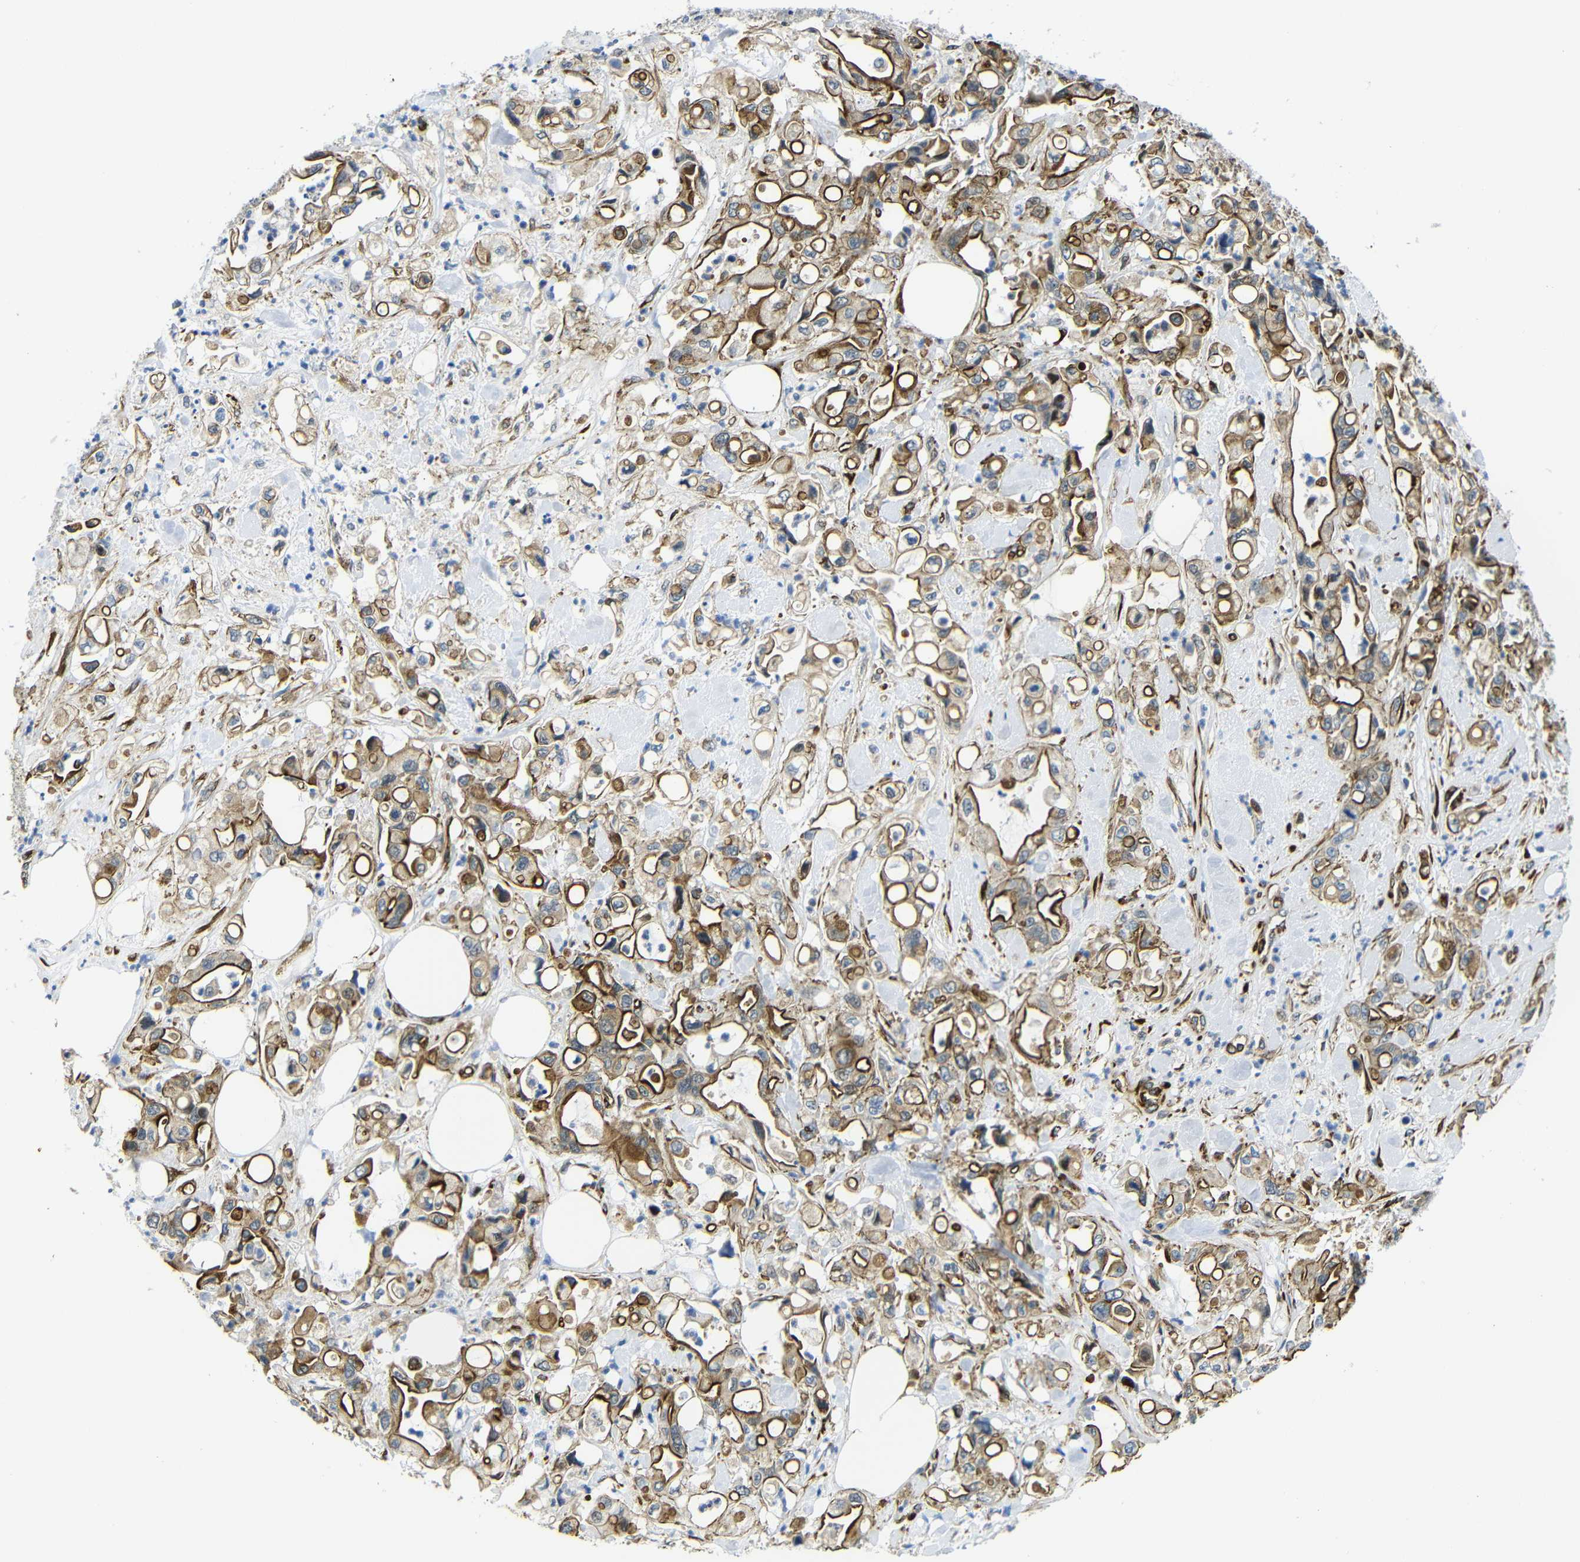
{"staining": {"intensity": "strong", "quantity": "25%-75%", "location": "cytoplasmic/membranous"}, "tissue": "pancreatic cancer", "cell_type": "Tumor cells", "image_type": "cancer", "snomed": [{"axis": "morphology", "description": "Adenocarcinoma, NOS"}, {"axis": "topography", "description": "Pancreas"}], "caption": "A brown stain shows strong cytoplasmic/membranous positivity of a protein in pancreatic cancer (adenocarcinoma) tumor cells. The protein is stained brown, and the nuclei are stained in blue (DAB (3,3'-diaminobenzidine) IHC with brightfield microscopy, high magnification).", "gene": "PARP14", "patient": {"sex": "male", "age": 70}}